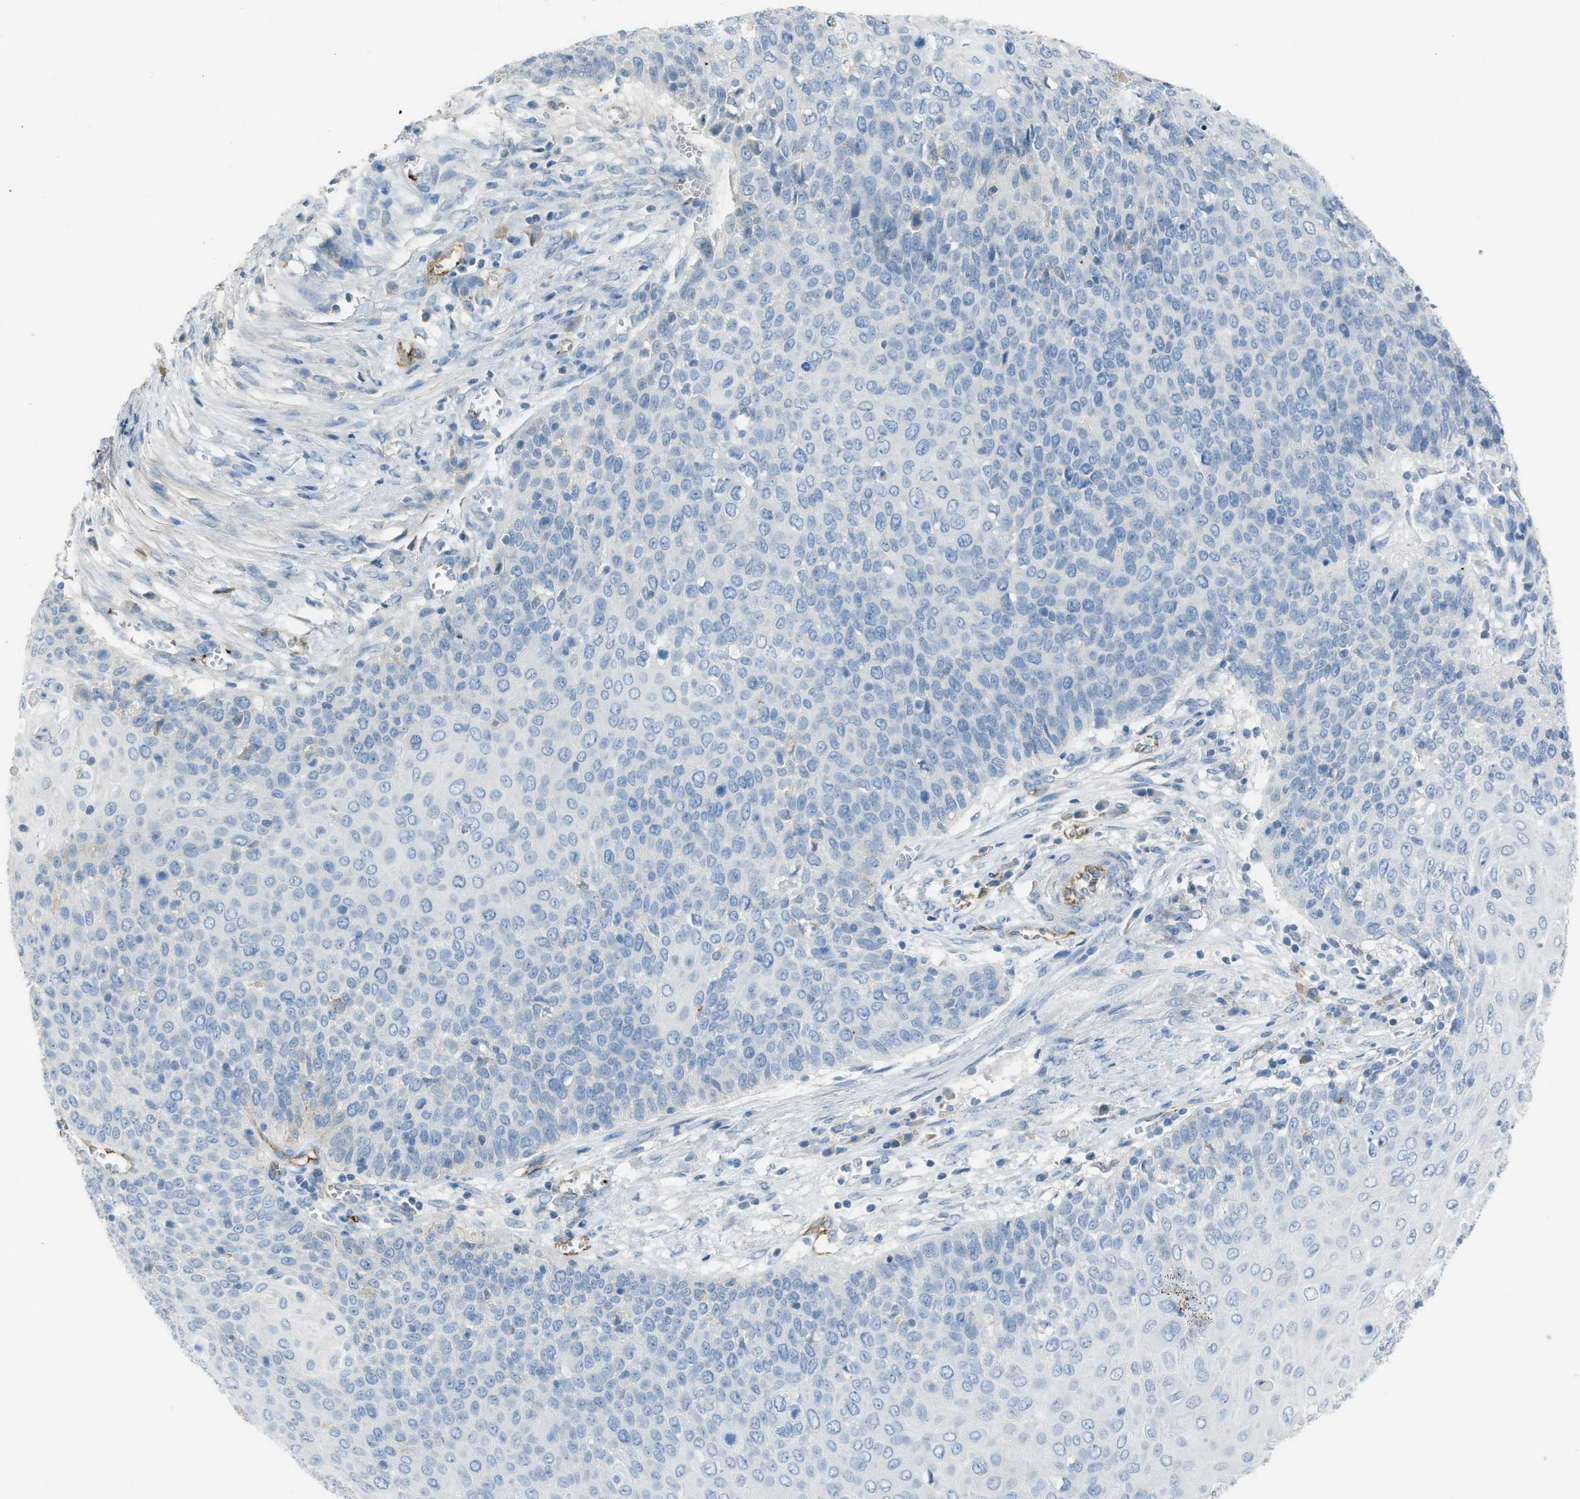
{"staining": {"intensity": "negative", "quantity": "none", "location": "none"}, "tissue": "cervical cancer", "cell_type": "Tumor cells", "image_type": "cancer", "snomed": [{"axis": "morphology", "description": "Squamous cell carcinoma, NOS"}, {"axis": "topography", "description": "Cervix"}], "caption": "DAB immunohistochemical staining of cervical cancer (squamous cell carcinoma) displays no significant expression in tumor cells. (DAB (3,3'-diaminobenzidine) IHC with hematoxylin counter stain).", "gene": "SLC22A15", "patient": {"sex": "female", "age": 39}}